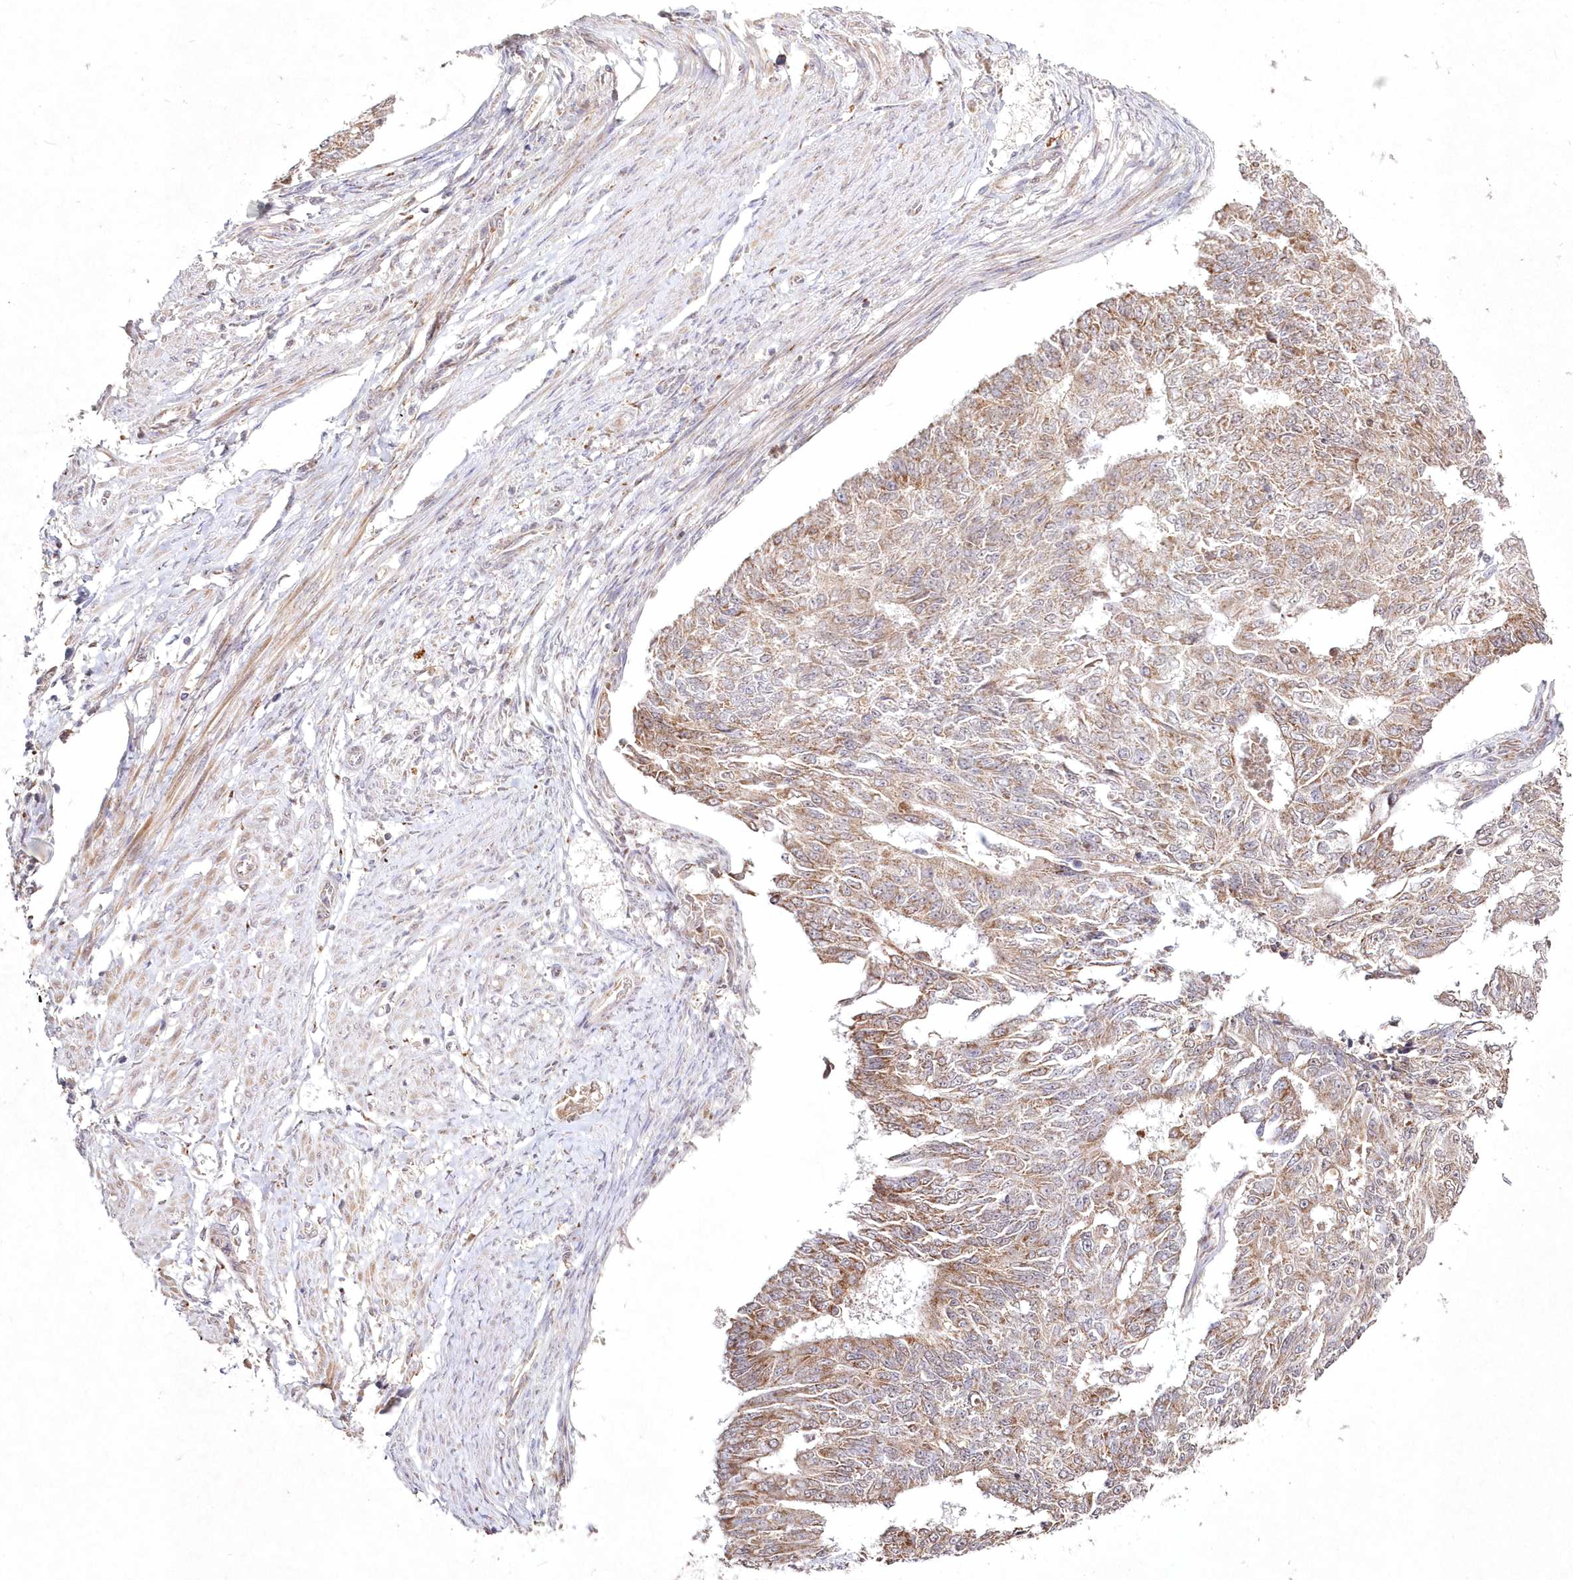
{"staining": {"intensity": "moderate", "quantity": ">75%", "location": "cytoplasmic/membranous"}, "tissue": "endometrial cancer", "cell_type": "Tumor cells", "image_type": "cancer", "snomed": [{"axis": "morphology", "description": "Adenocarcinoma, NOS"}, {"axis": "topography", "description": "Endometrium"}], "caption": "Endometrial adenocarcinoma stained with a protein marker demonstrates moderate staining in tumor cells.", "gene": "PEX13", "patient": {"sex": "female", "age": 32}}